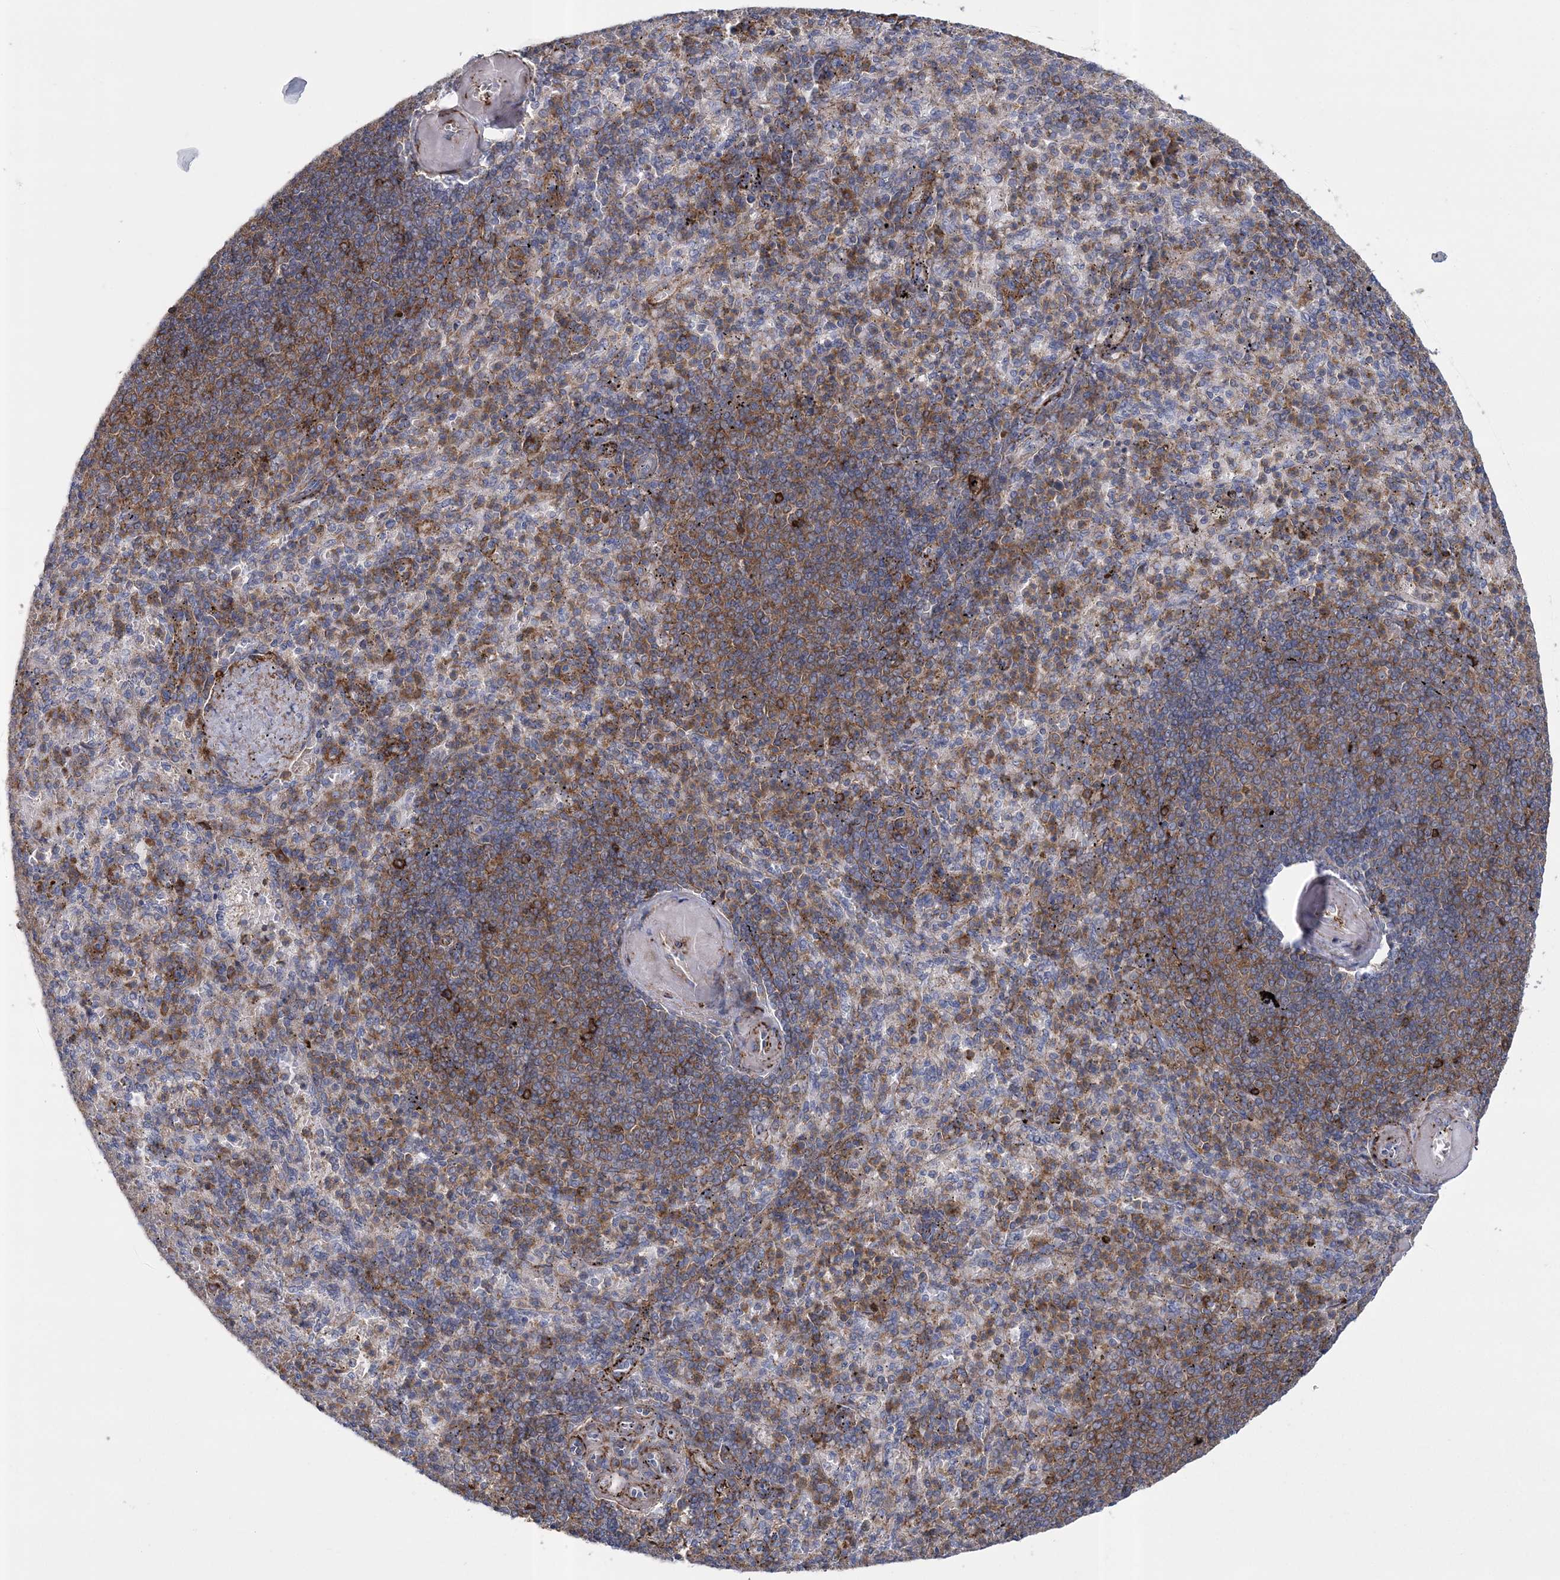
{"staining": {"intensity": "moderate", "quantity": "<25%", "location": "cytoplasmic/membranous"}, "tissue": "spleen", "cell_type": "Cells in red pulp", "image_type": "normal", "snomed": [{"axis": "morphology", "description": "Normal tissue, NOS"}, {"axis": "topography", "description": "Spleen"}], "caption": "Protein staining of benign spleen demonstrates moderate cytoplasmic/membranous staining in about <25% of cells in red pulp. (DAB (3,3'-diaminobenzidine) = brown stain, brightfield microscopy at high magnification).", "gene": "ARSJ", "patient": {"sex": "female", "age": 74}}